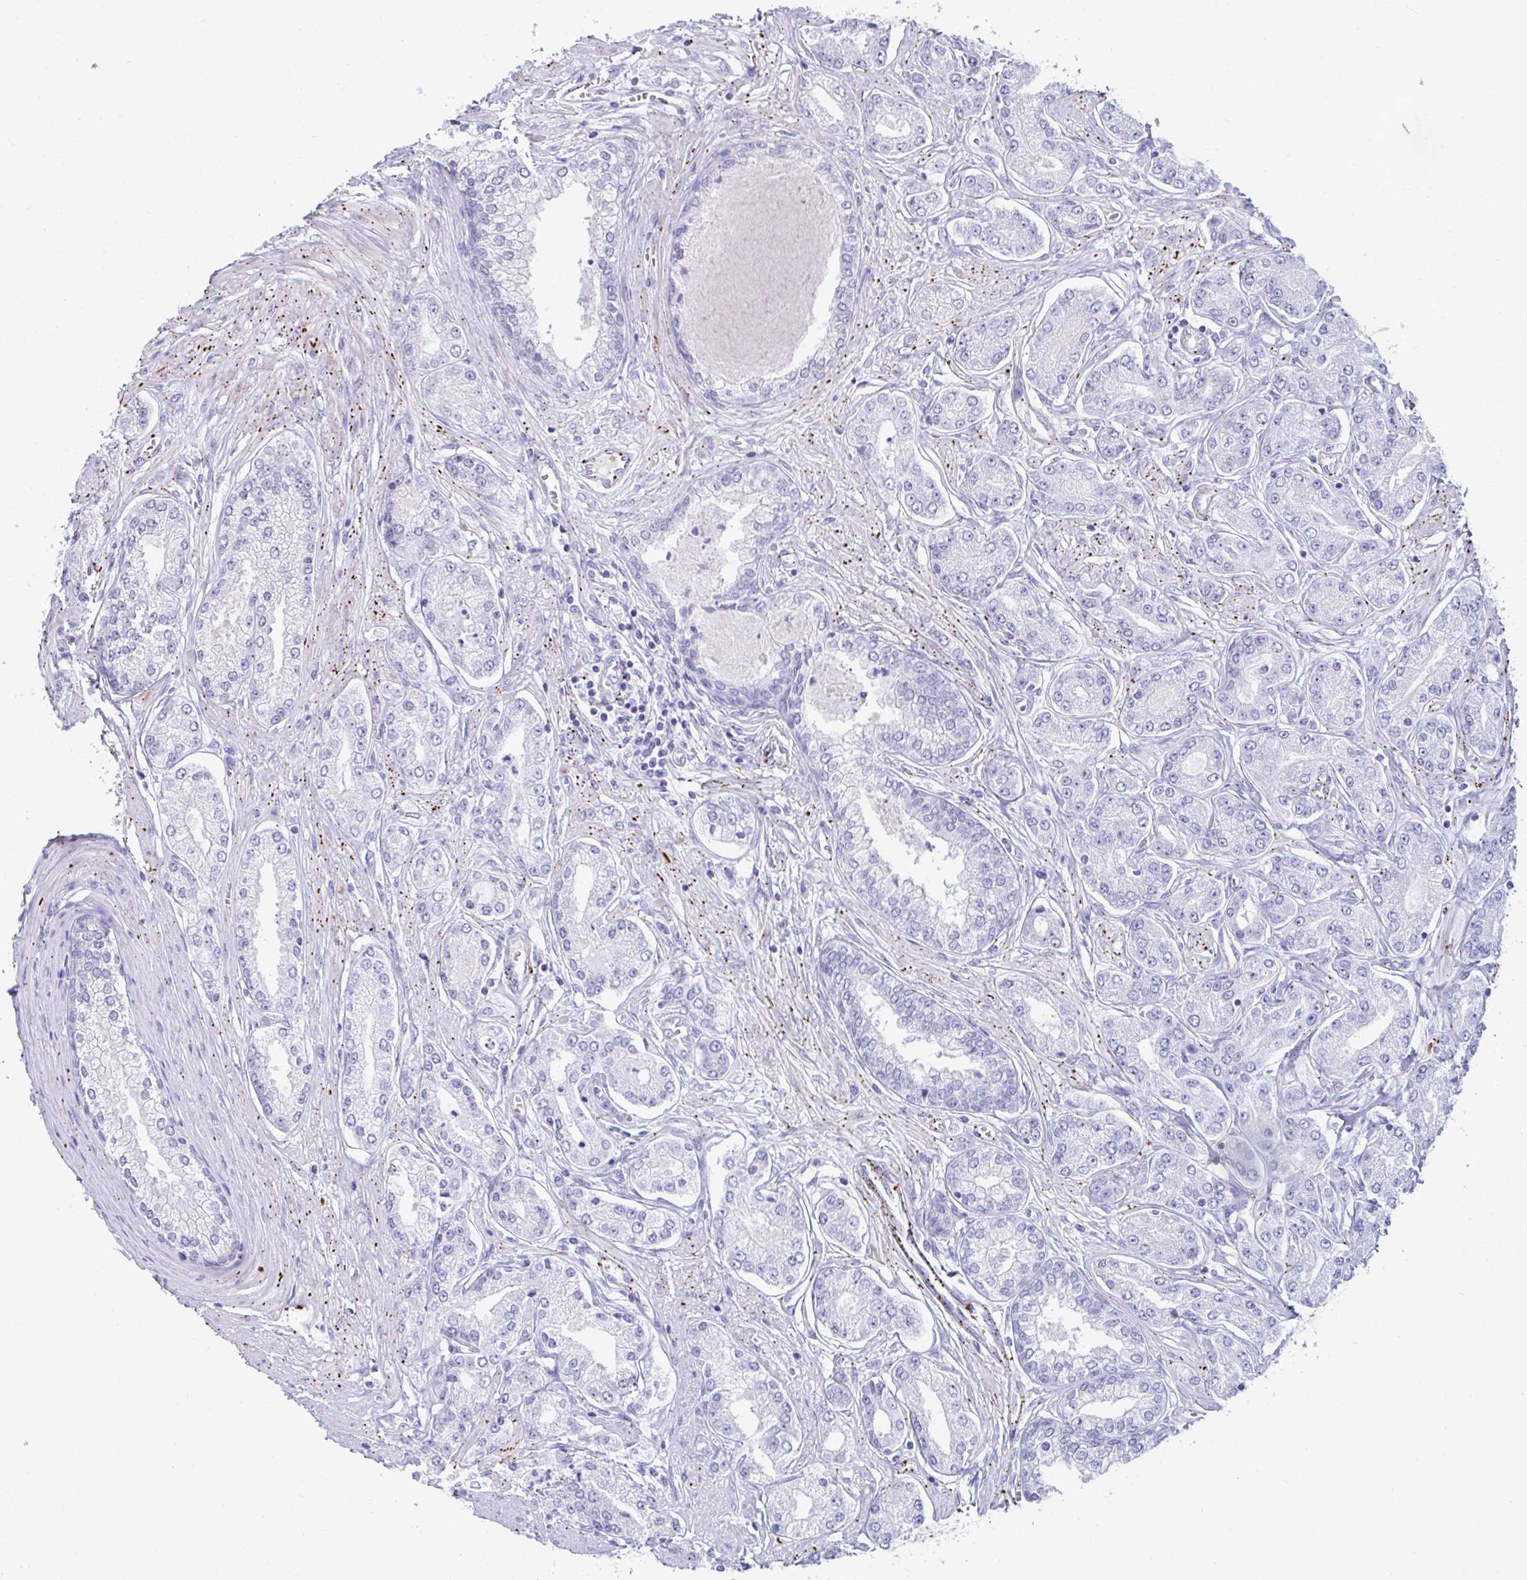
{"staining": {"intensity": "negative", "quantity": "none", "location": "none"}, "tissue": "prostate cancer", "cell_type": "Tumor cells", "image_type": "cancer", "snomed": [{"axis": "morphology", "description": "Adenocarcinoma, High grade"}, {"axis": "topography", "description": "Prostate"}], "caption": "Immunohistochemistry image of neoplastic tissue: prostate adenocarcinoma (high-grade) stained with DAB (3,3'-diaminobenzidine) reveals no significant protein expression in tumor cells.", "gene": "UBL3", "patient": {"sex": "male", "age": 66}}